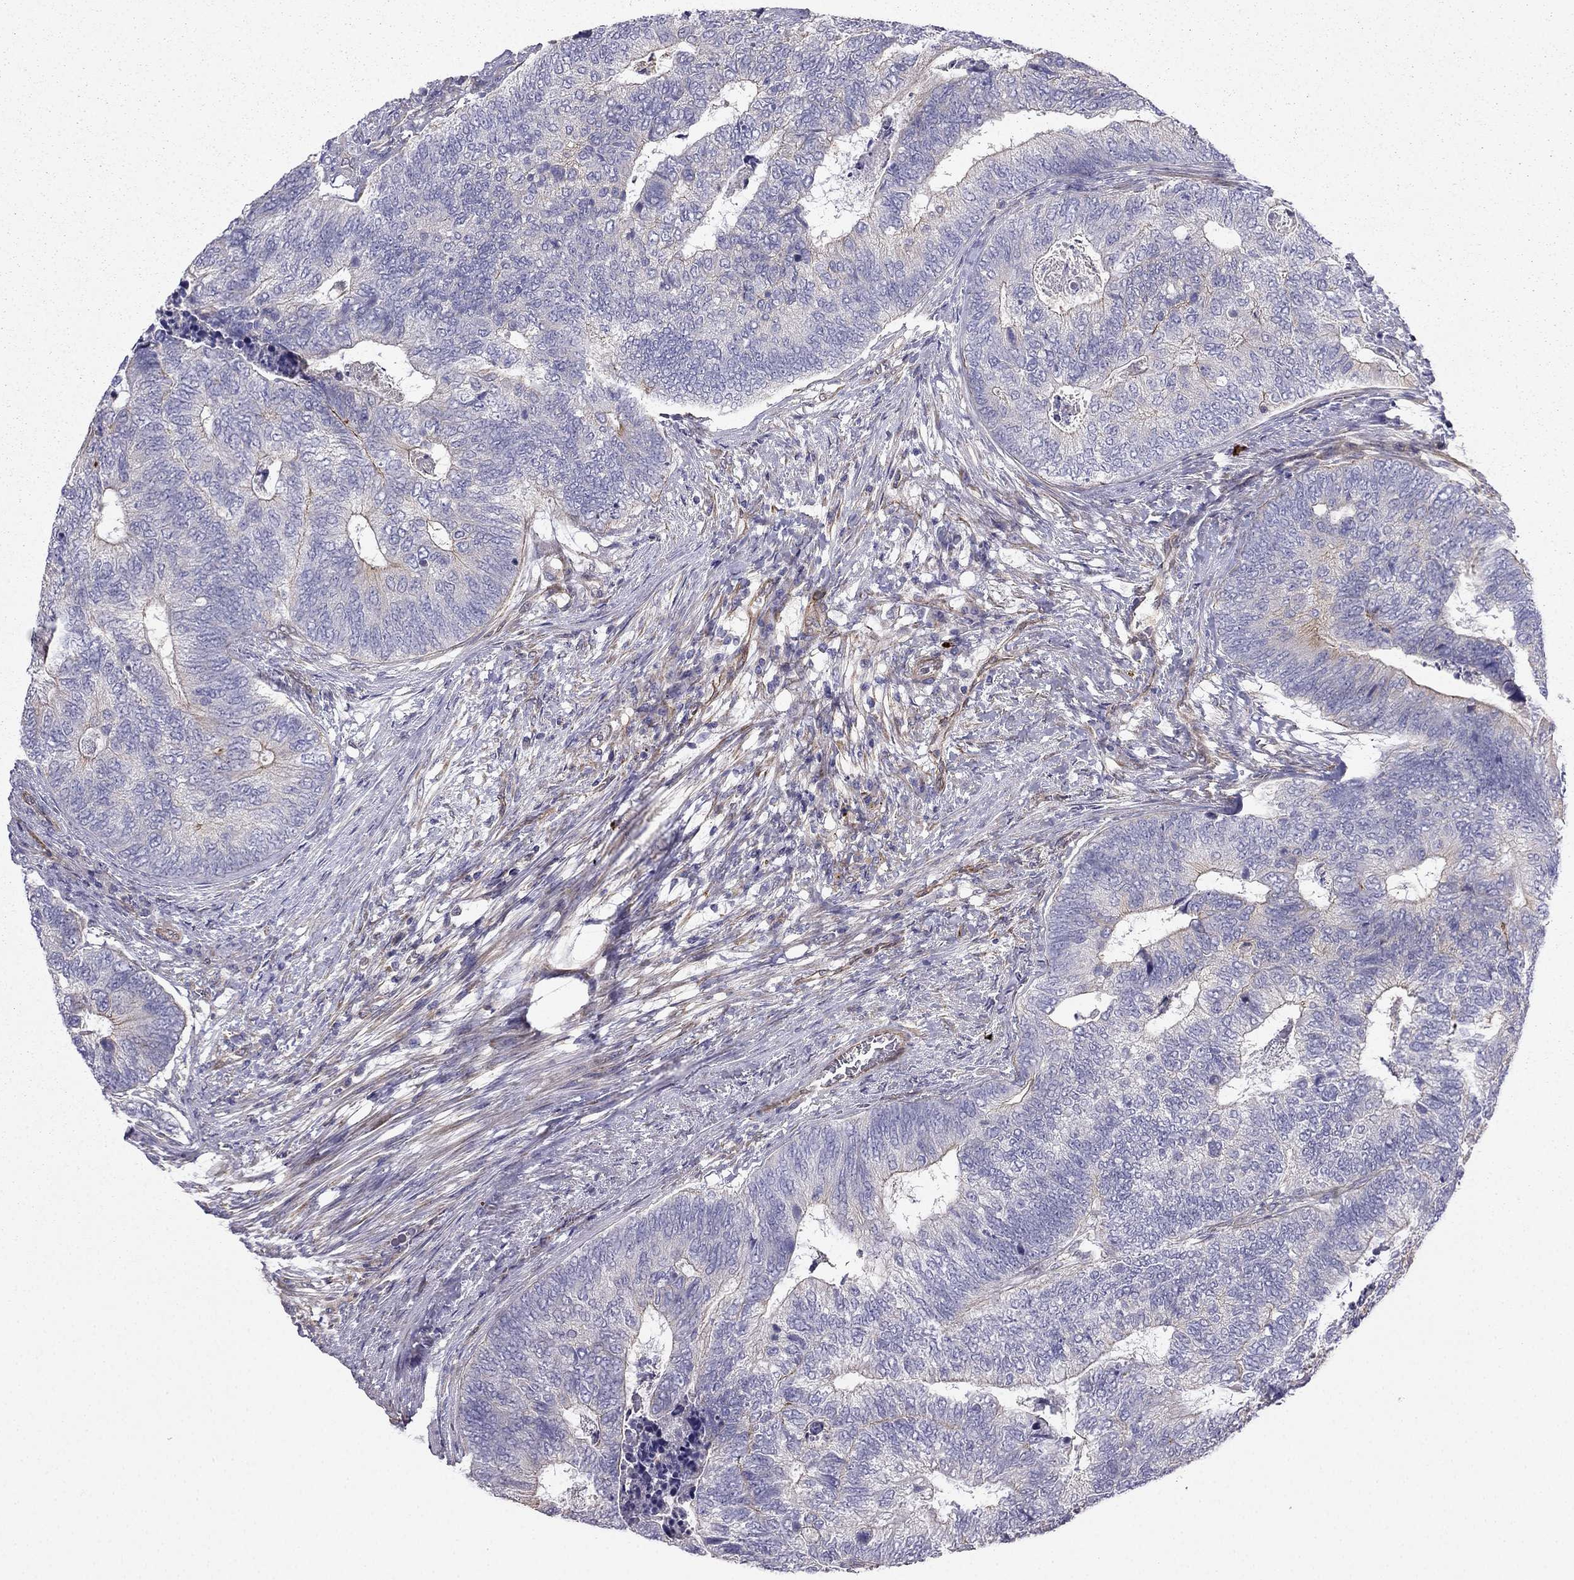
{"staining": {"intensity": "moderate", "quantity": "<25%", "location": "cytoplasmic/membranous"}, "tissue": "colorectal cancer", "cell_type": "Tumor cells", "image_type": "cancer", "snomed": [{"axis": "morphology", "description": "Adenocarcinoma, NOS"}, {"axis": "topography", "description": "Colon"}], "caption": "Tumor cells reveal moderate cytoplasmic/membranous staining in approximately <25% of cells in colorectal cancer. The staining was performed using DAB (3,3'-diaminobenzidine) to visualize the protein expression in brown, while the nuclei were stained in blue with hematoxylin (Magnification: 20x).", "gene": "ENOX1", "patient": {"sex": "female", "age": 67}}